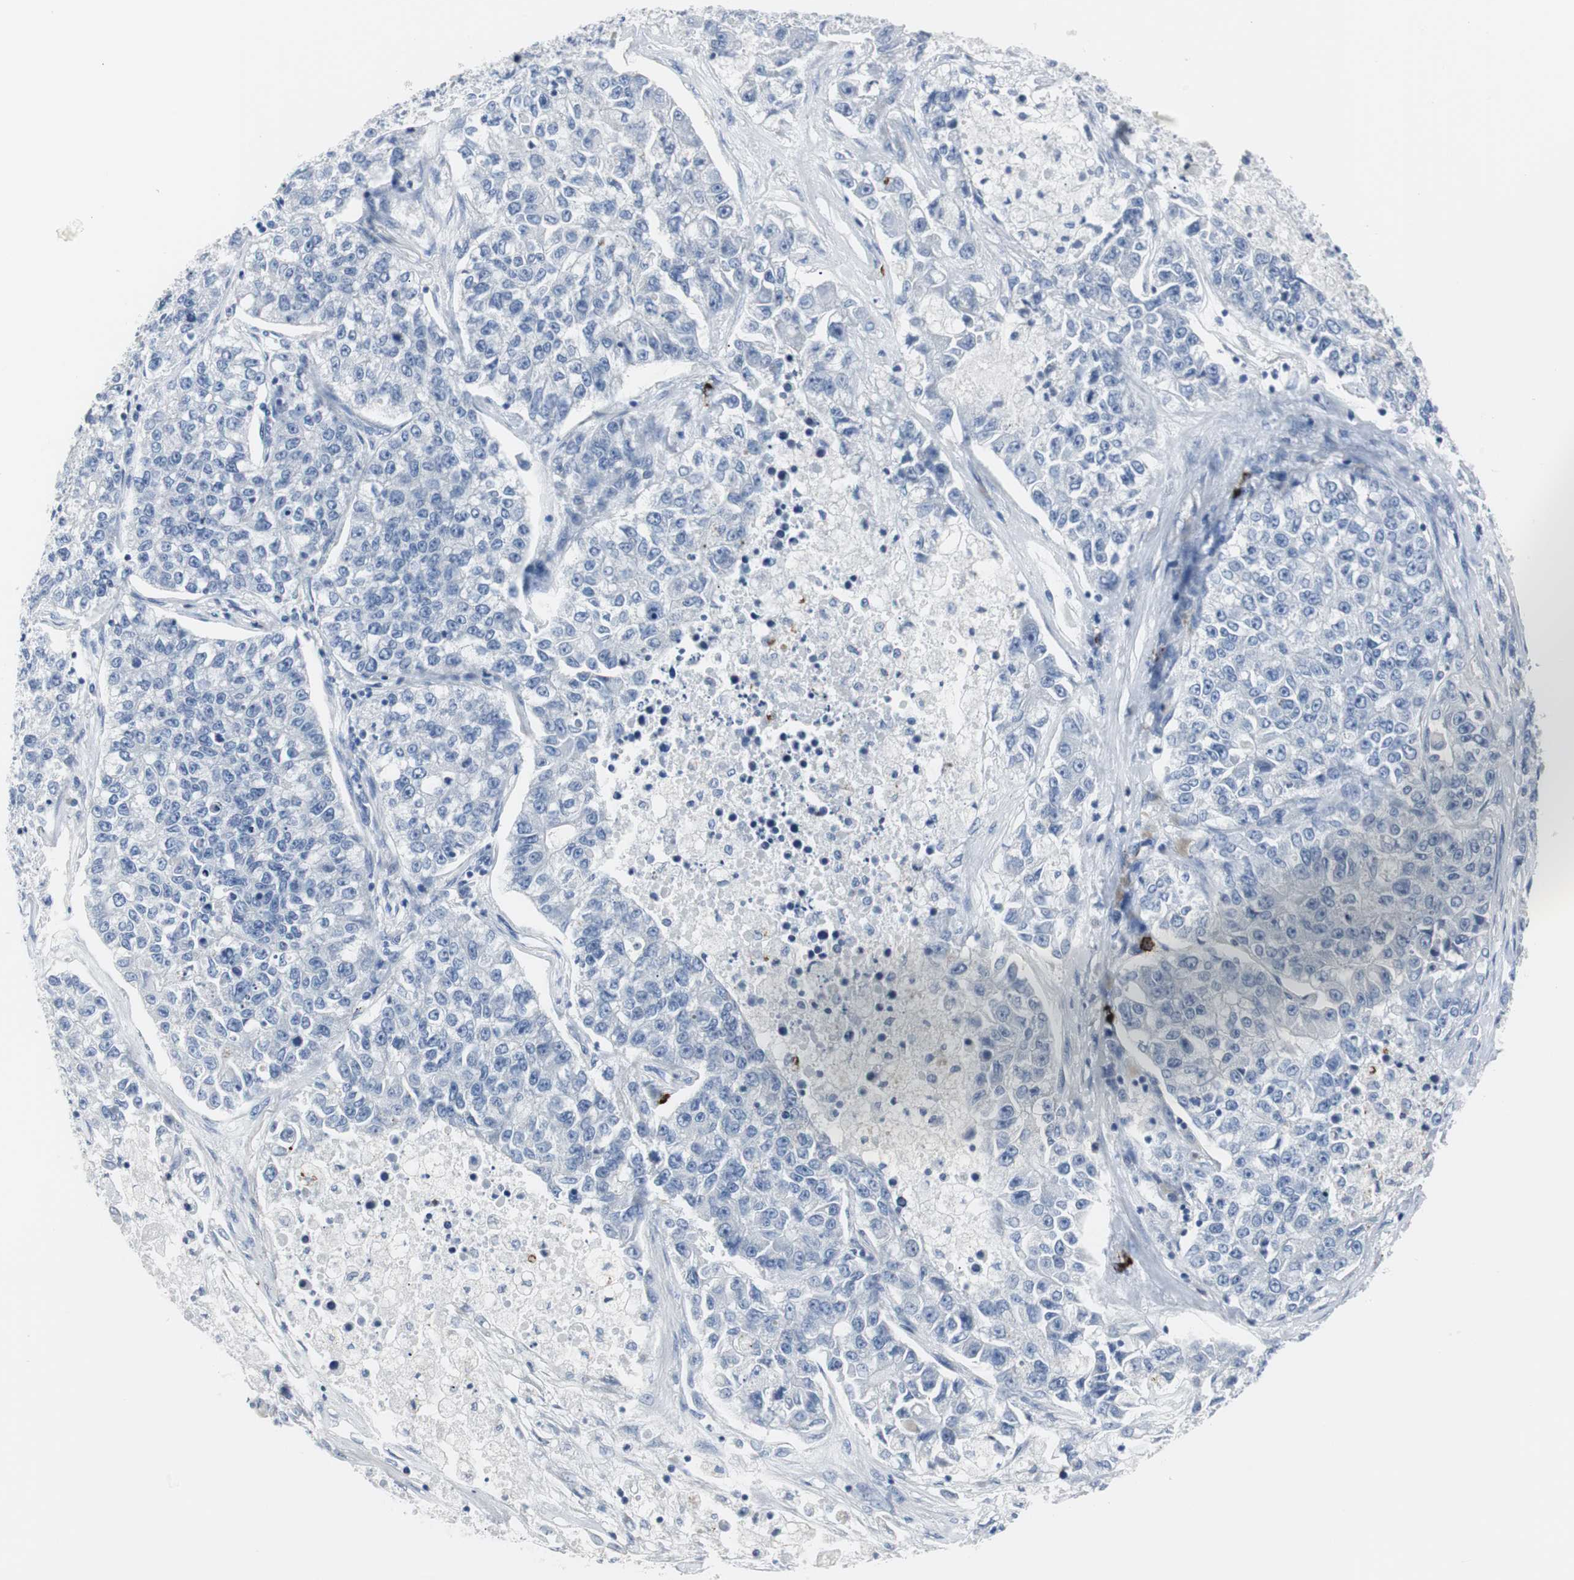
{"staining": {"intensity": "negative", "quantity": "none", "location": "none"}, "tissue": "lung cancer", "cell_type": "Tumor cells", "image_type": "cancer", "snomed": [{"axis": "morphology", "description": "Adenocarcinoma, NOS"}, {"axis": "topography", "description": "Lung"}], "caption": "Immunohistochemical staining of lung cancer reveals no significant expression in tumor cells.", "gene": "RASA1", "patient": {"sex": "male", "age": 49}}